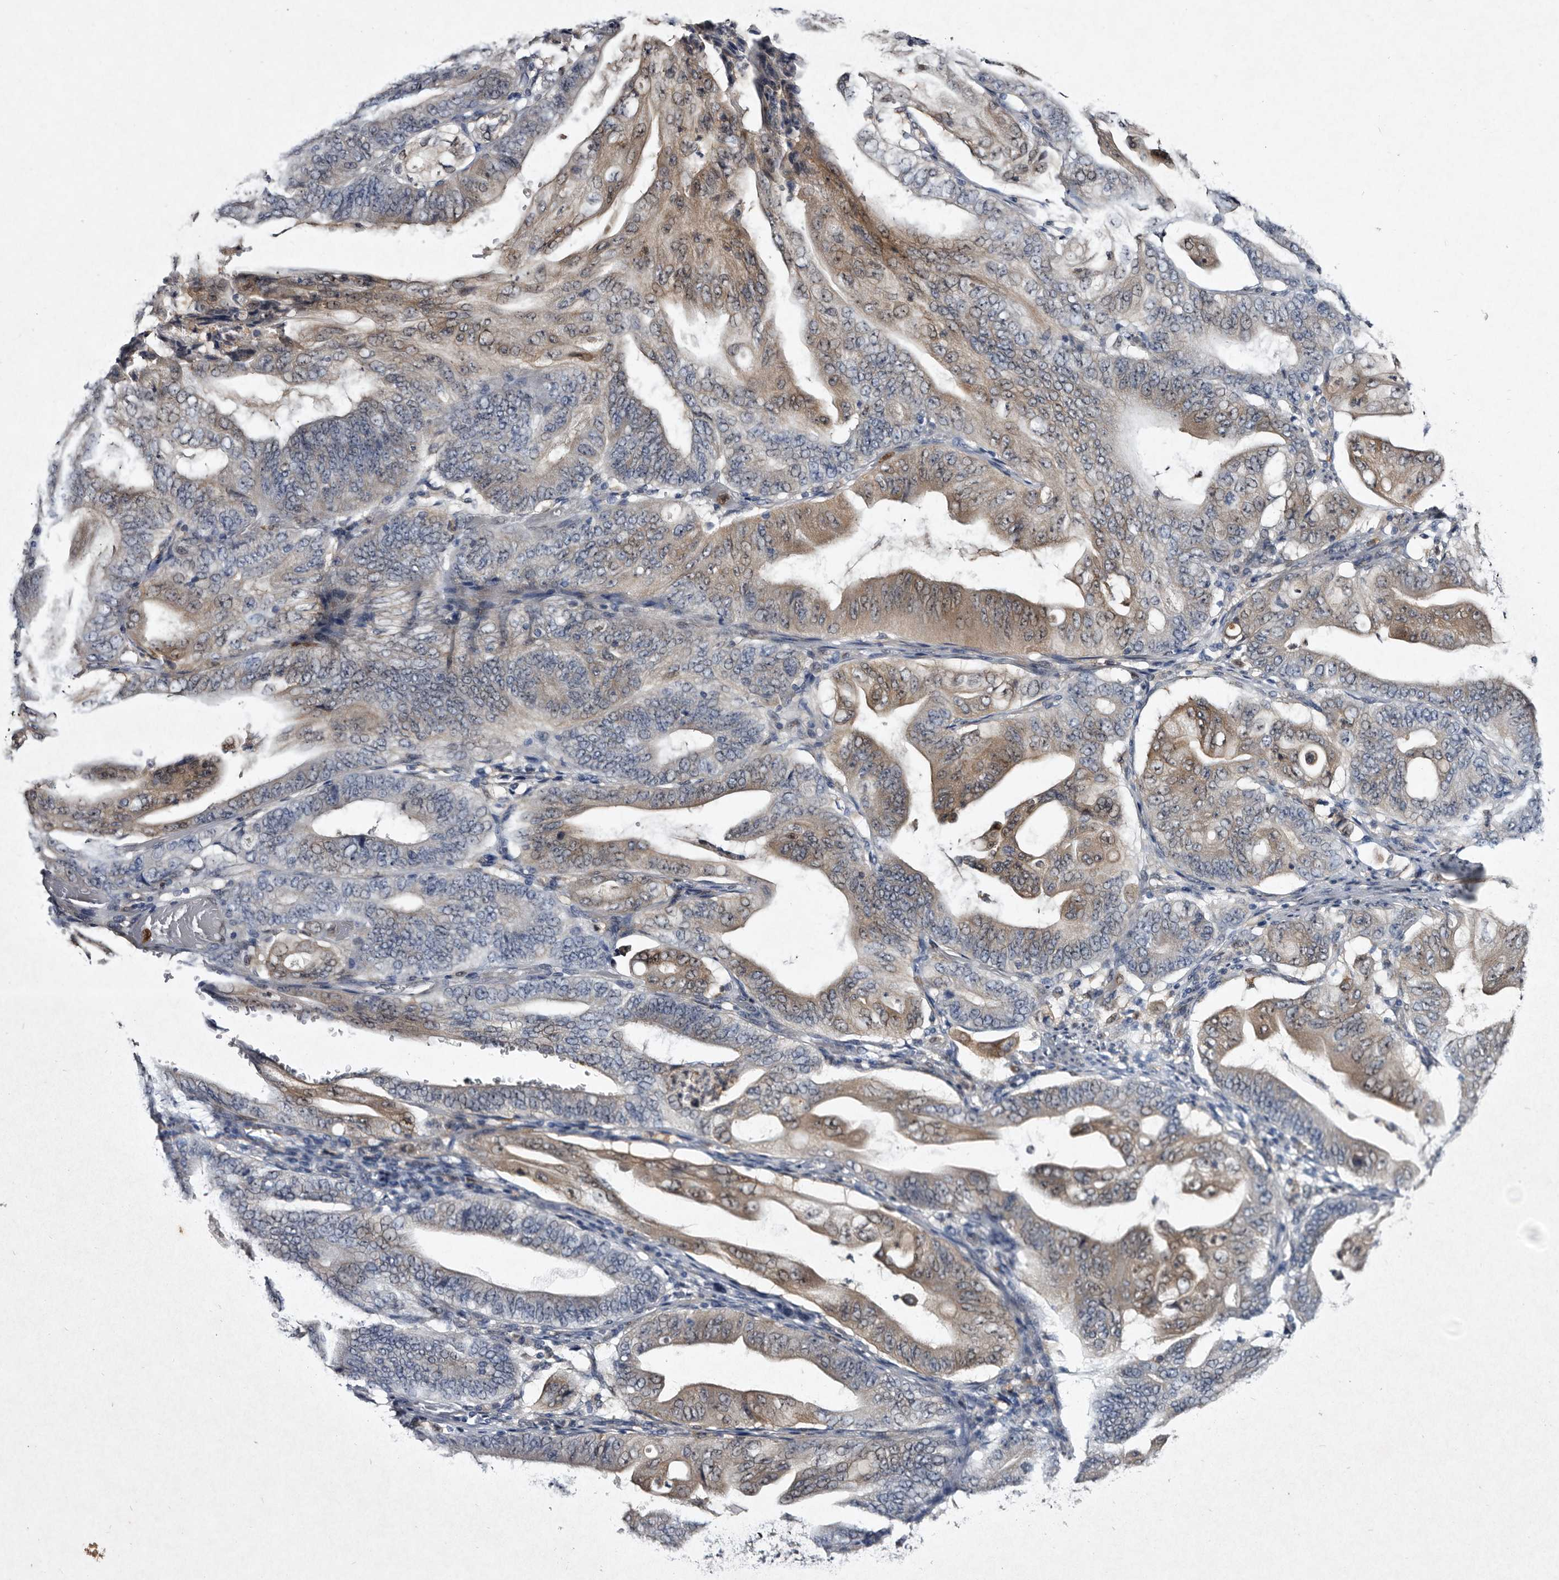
{"staining": {"intensity": "weak", "quantity": "25%-75%", "location": "cytoplasmic/membranous"}, "tissue": "stomach cancer", "cell_type": "Tumor cells", "image_type": "cancer", "snomed": [{"axis": "morphology", "description": "Adenocarcinoma, NOS"}, {"axis": "topography", "description": "Stomach"}], "caption": "Stomach cancer was stained to show a protein in brown. There is low levels of weak cytoplasmic/membranous staining in approximately 25%-75% of tumor cells. Ihc stains the protein of interest in brown and the nuclei are stained blue.", "gene": "SERPINB8", "patient": {"sex": "female", "age": 73}}